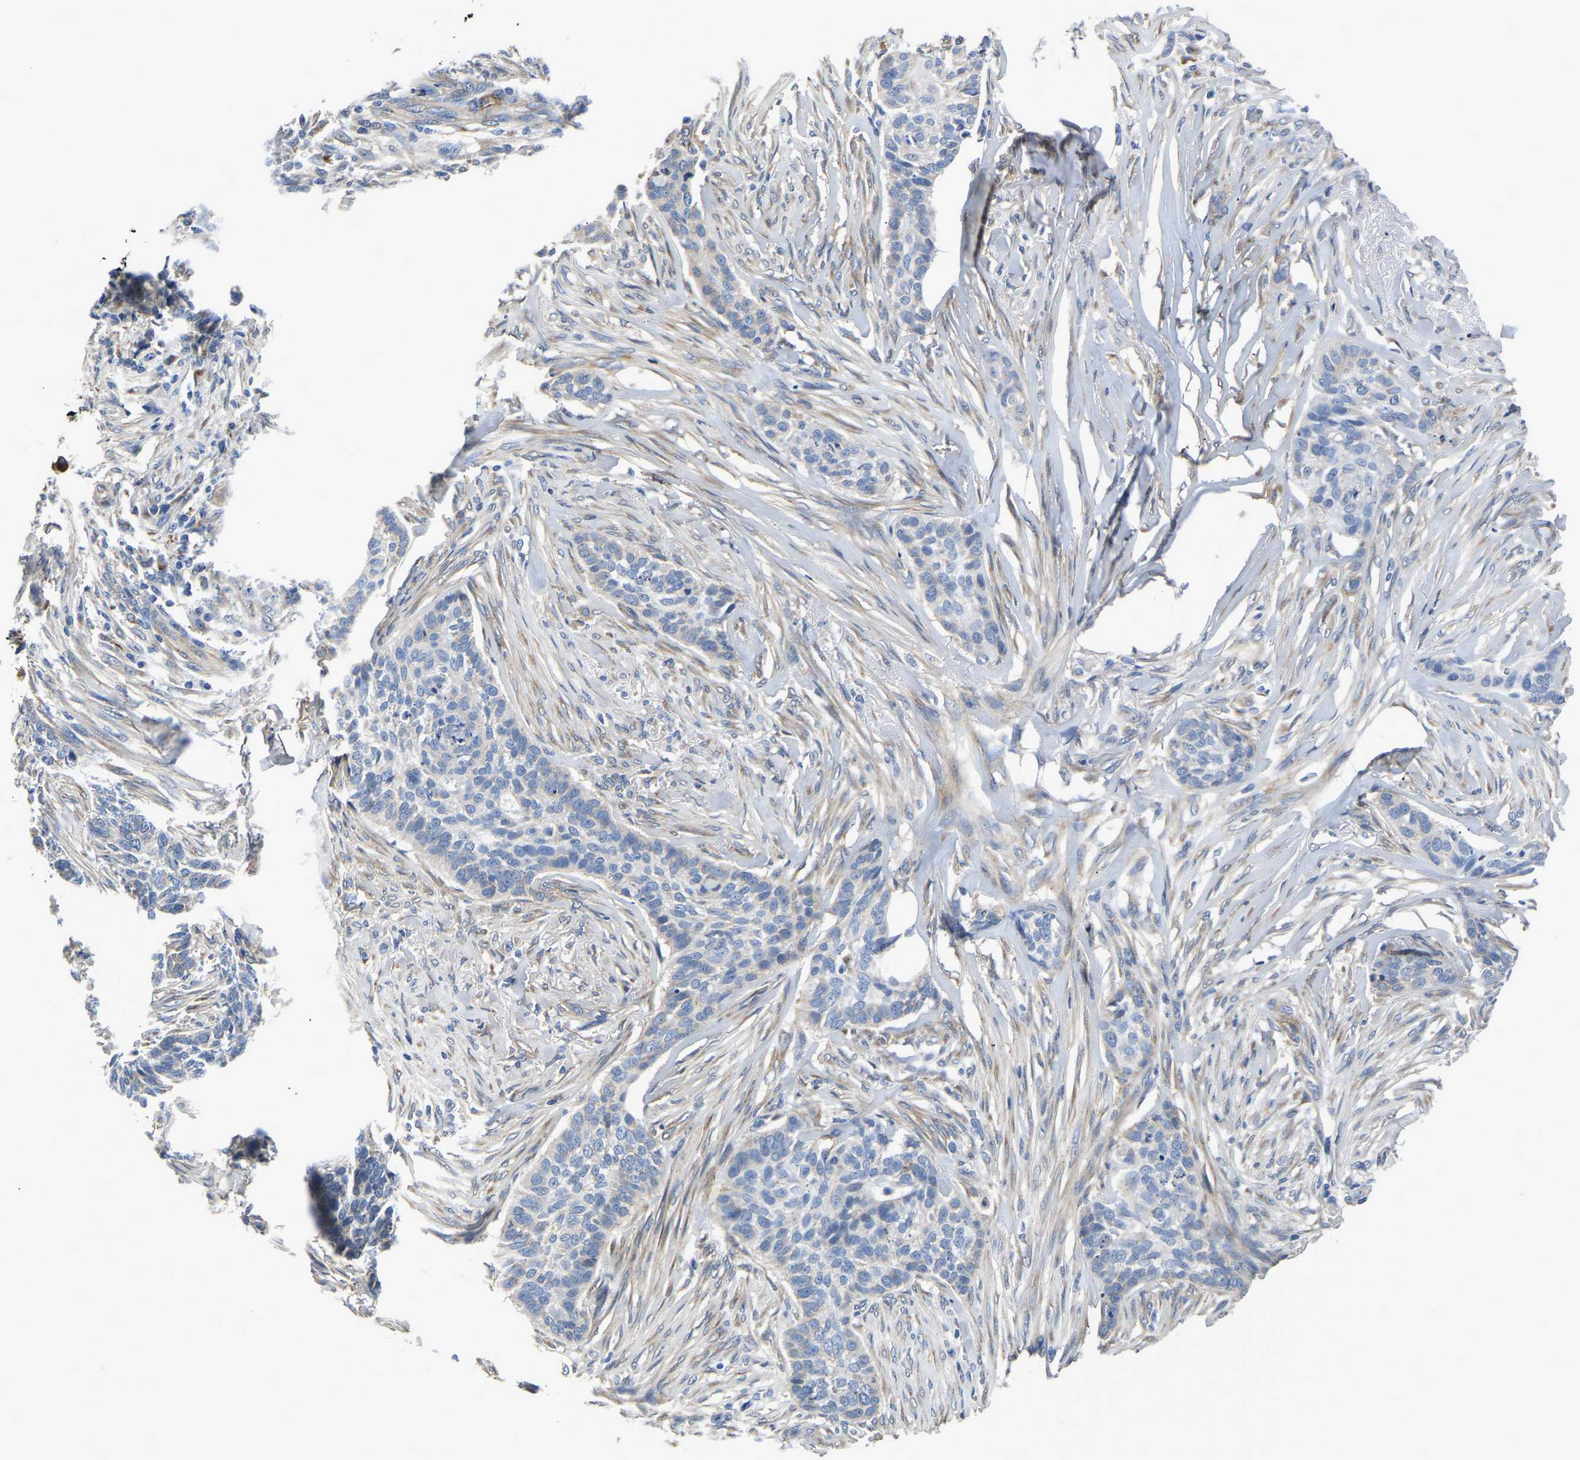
{"staining": {"intensity": "negative", "quantity": "none", "location": "none"}, "tissue": "skin cancer", "cell_type": "Tumor cells", "image_type": "cancer", "snomed": [{"axis": "morphology", "description": "Basal cell carcinoma"}, {"axis": "topography", "description": "Skin"}], "caption": "An IHC micrograph of skin basal cell carcinoma is shown. There is no staining in tumor cells of skin basal cell carcinoma. The staining was performed using DAB (3,3'-diaminobenzidine) to visualize the protein expression in brown, while the nuclei were stained in blue with hematoxylin (Magnification: 20x).", "gene": "PDLIM7", "patient": {"sex": "male", "age": 85}}